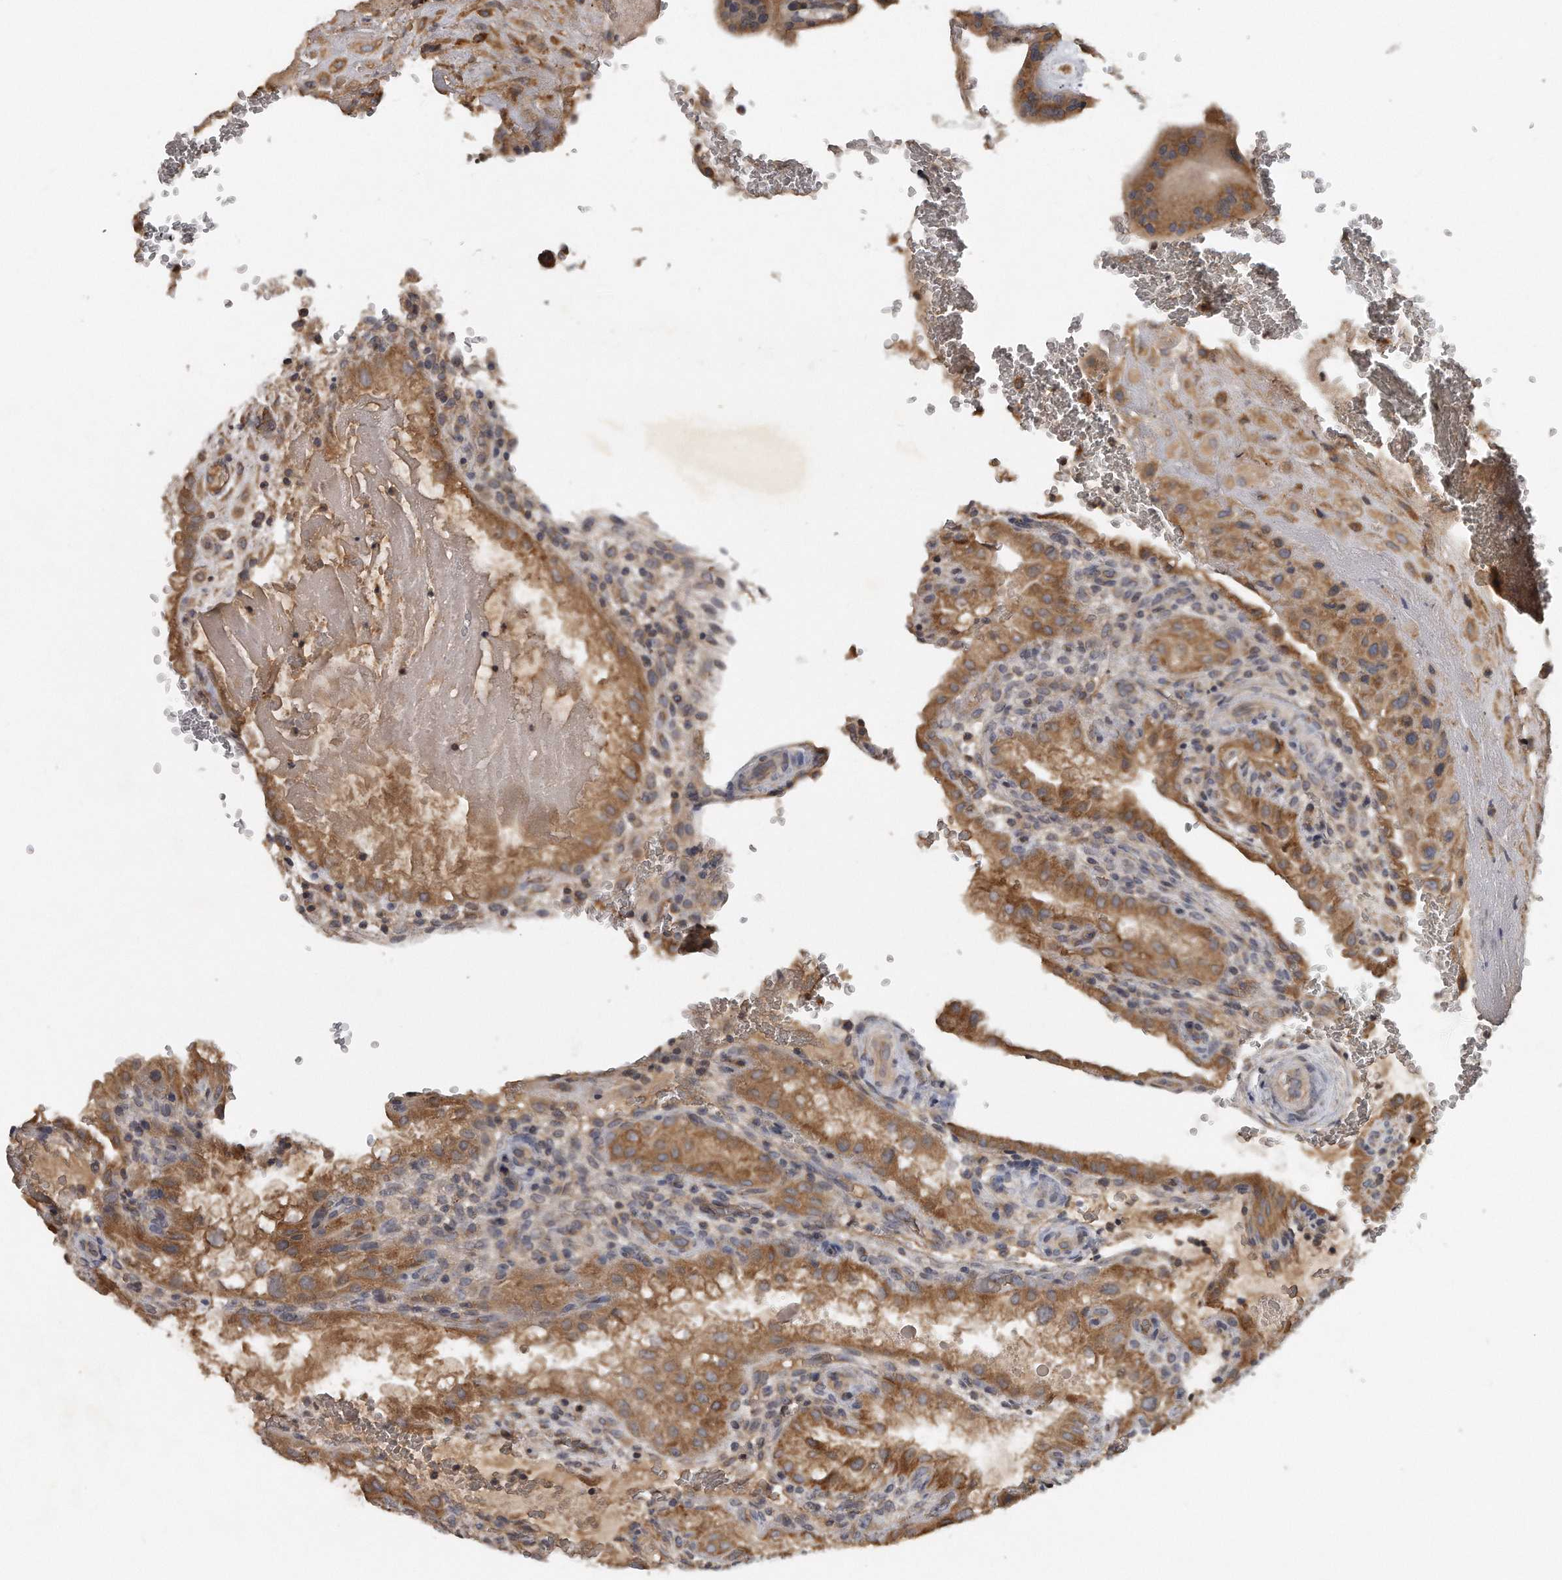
{"staining": {"intensity": "moderate", "quantity": ">75%", "location": "cytoplasmic/membranous"}, "tissue": "placenta", "cell_type": "Decidual cells", "image_type": "normal", "snomed": [{"axis": "morphology", "description": "Normal tissue, NOS"}, {"axis": "topography", "description": "Placenta"}], "caption": "Moderate cytoplasmic/membranous expression is appreciated in about >75% of decidual cells in unremarkable placenta.", "gene": "TRAPPC14", "patient": {"sex": "female", "age": 35}}